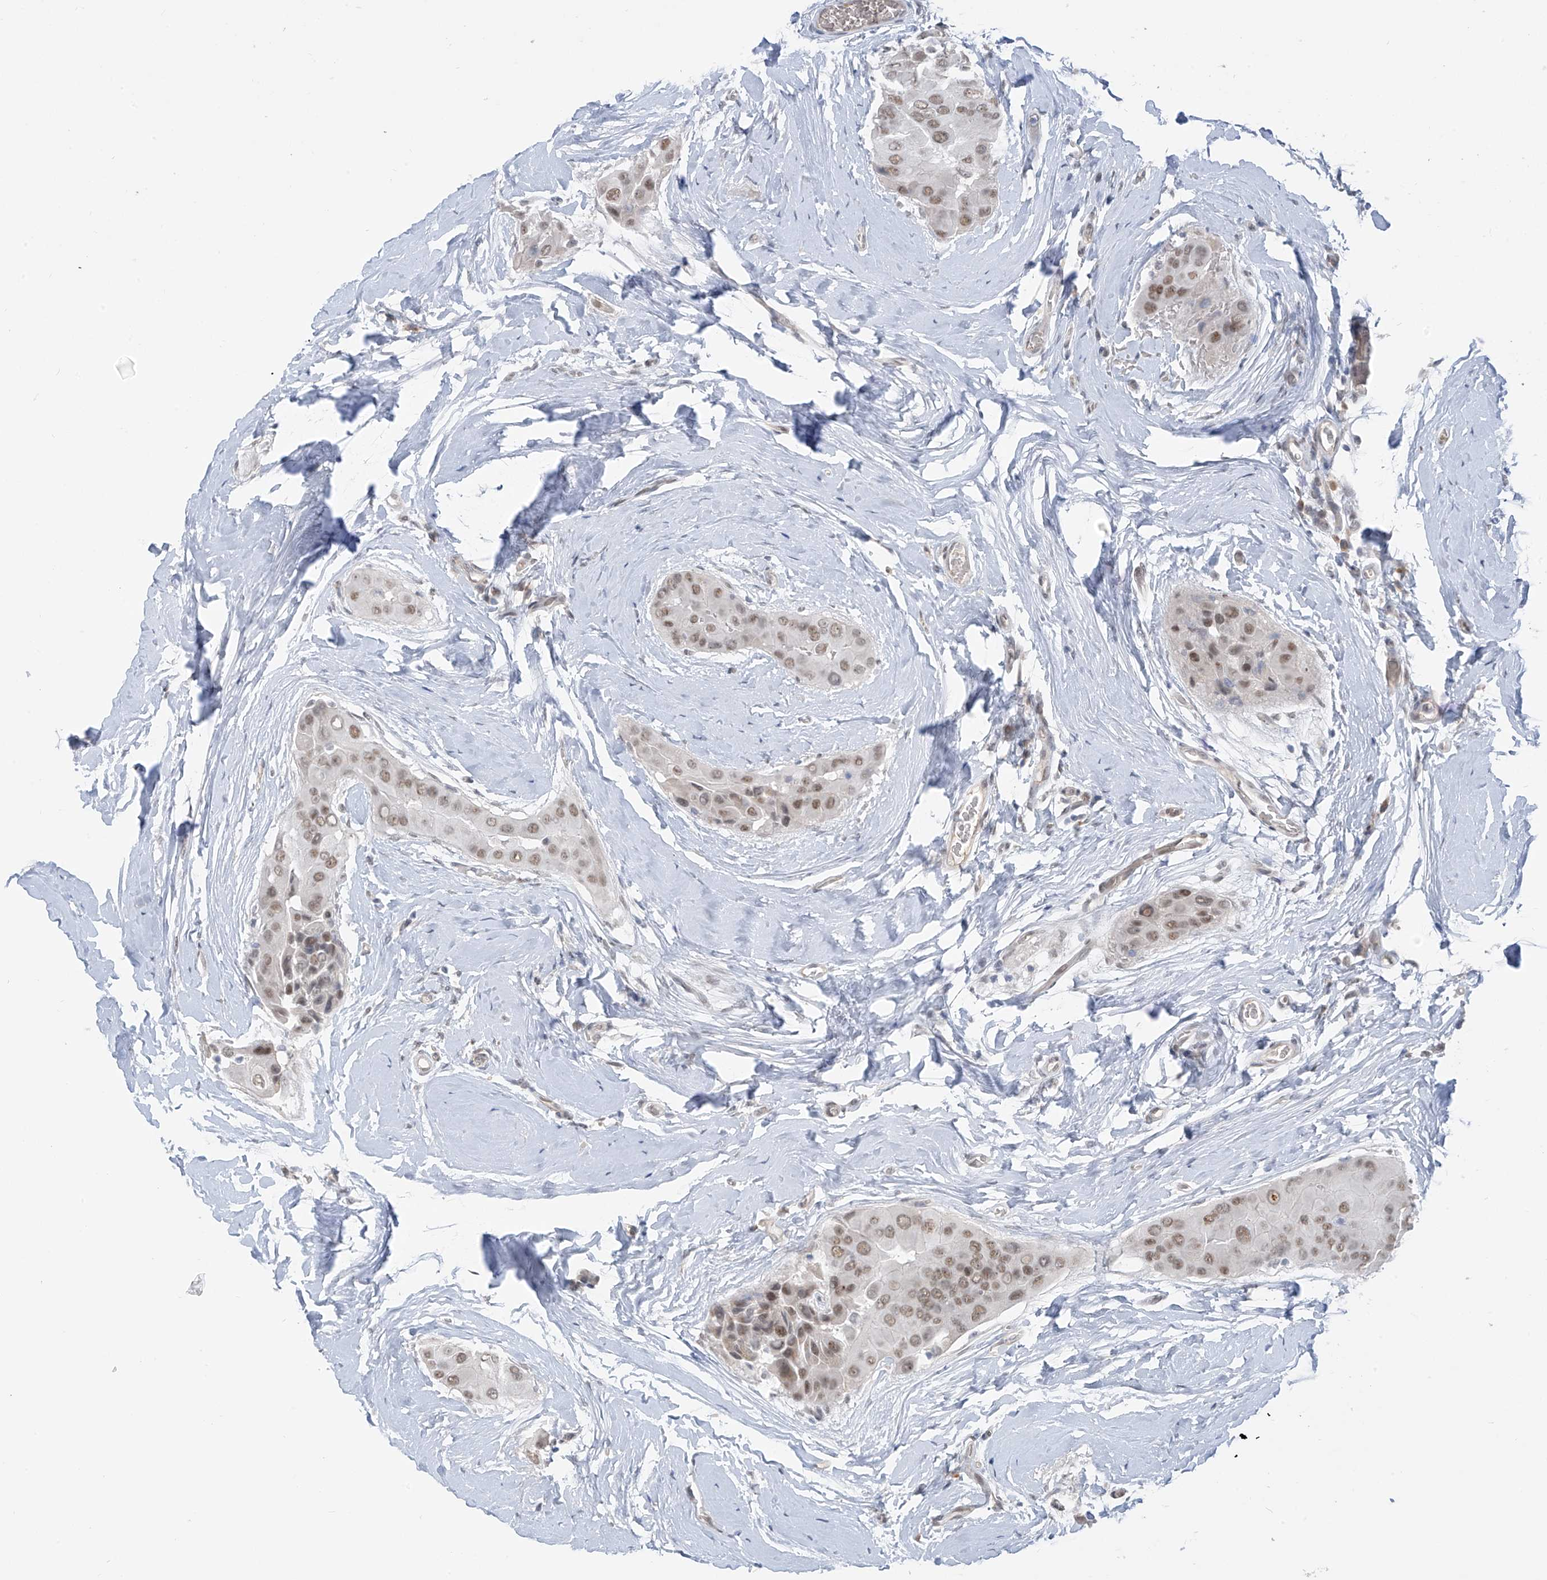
{"staining": {"intensity": "moderate", "quantity": ">75%", "location": "nuclear"}, "tissue": "thyroid cancer", "cell_type": "Tumor cells", "image_type": "cancer", "snomed": [{"axis": "morphology", "description": "Papillary adenocarcinoma, NOS"}, {"axis": "topography", "description": "Thyroid gland"}], "caption": "Immunohistochemistry (IHC) of human thyroid papillary adenocarcinoma shows medium levels of moderate nuclear positivity in about >75% of tumor cells. (IHC, brightfield microscopy, high magnification).", "gene": "MCM9", "patient": {"sex": "male", "age": 33}}